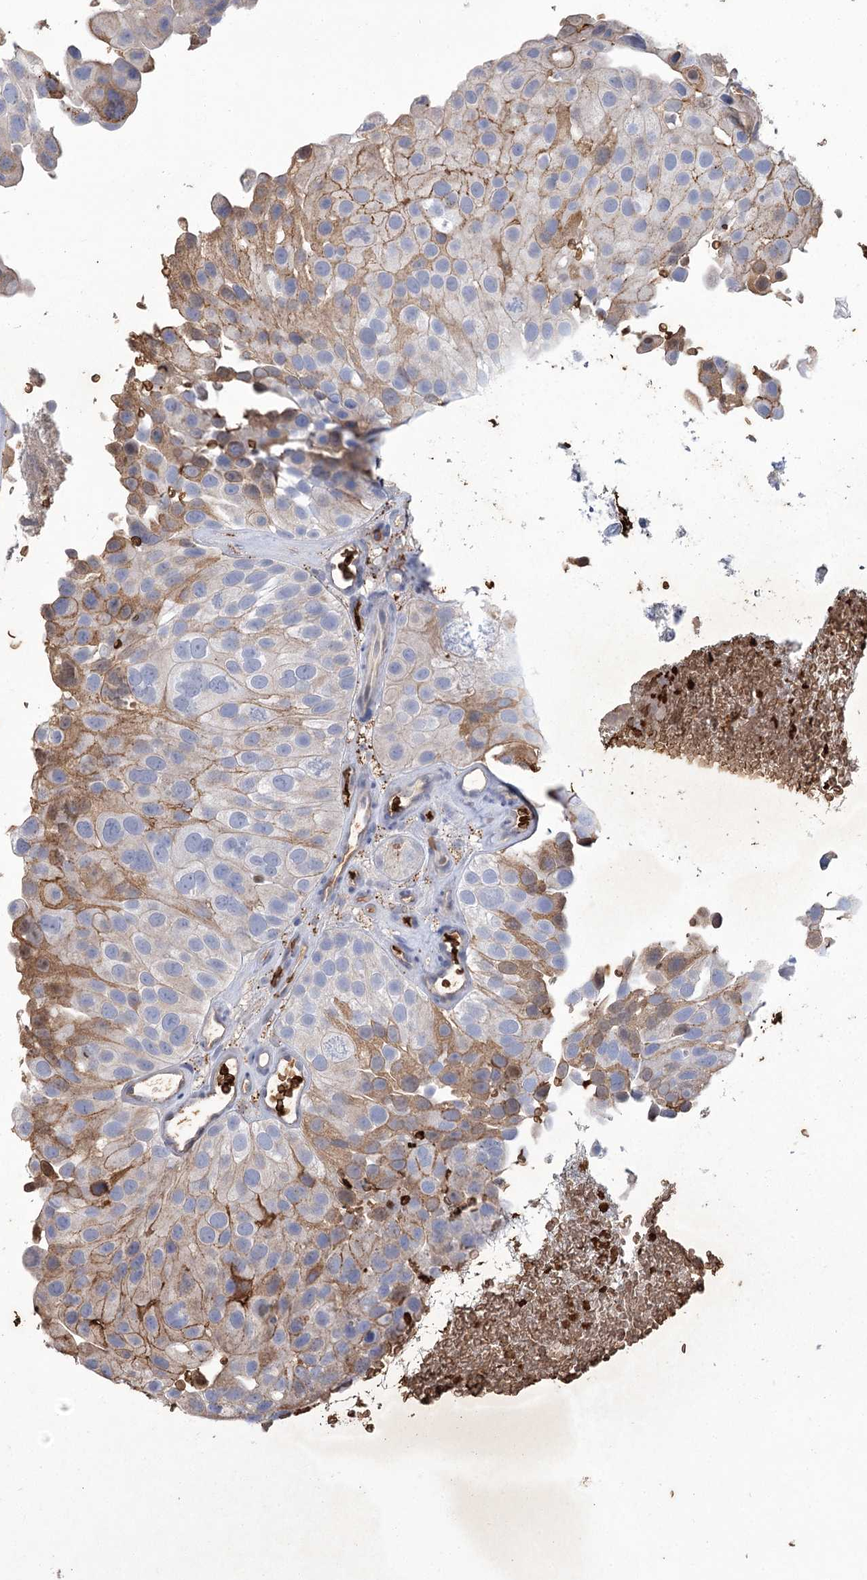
{"staining": {"intensity": "moderate", "quantity": "25%-75%", "location": "cytoplasmic/membranous"}, "tissue": "urothelial cancer", "cell_type": "Tumor cells", "image_type": "cancer", "snomed": [{"axis": "morphology", "description": "Urothelial carcinoma, Low grade"}, {"axis": "topography", "description": "Urinary bladder"}], "caption": "Urothelial carcinoma (low-grade) was stained to show a protein in brown. There is medium levels of moderate cytoplasmic/membranous positivity in about 25%-75% of tumor cells. (DAB = brown stain, brightfield microscopy at high magnification).", "gene": "HBA1", "patient": {"sex": "male", "age": 78}}